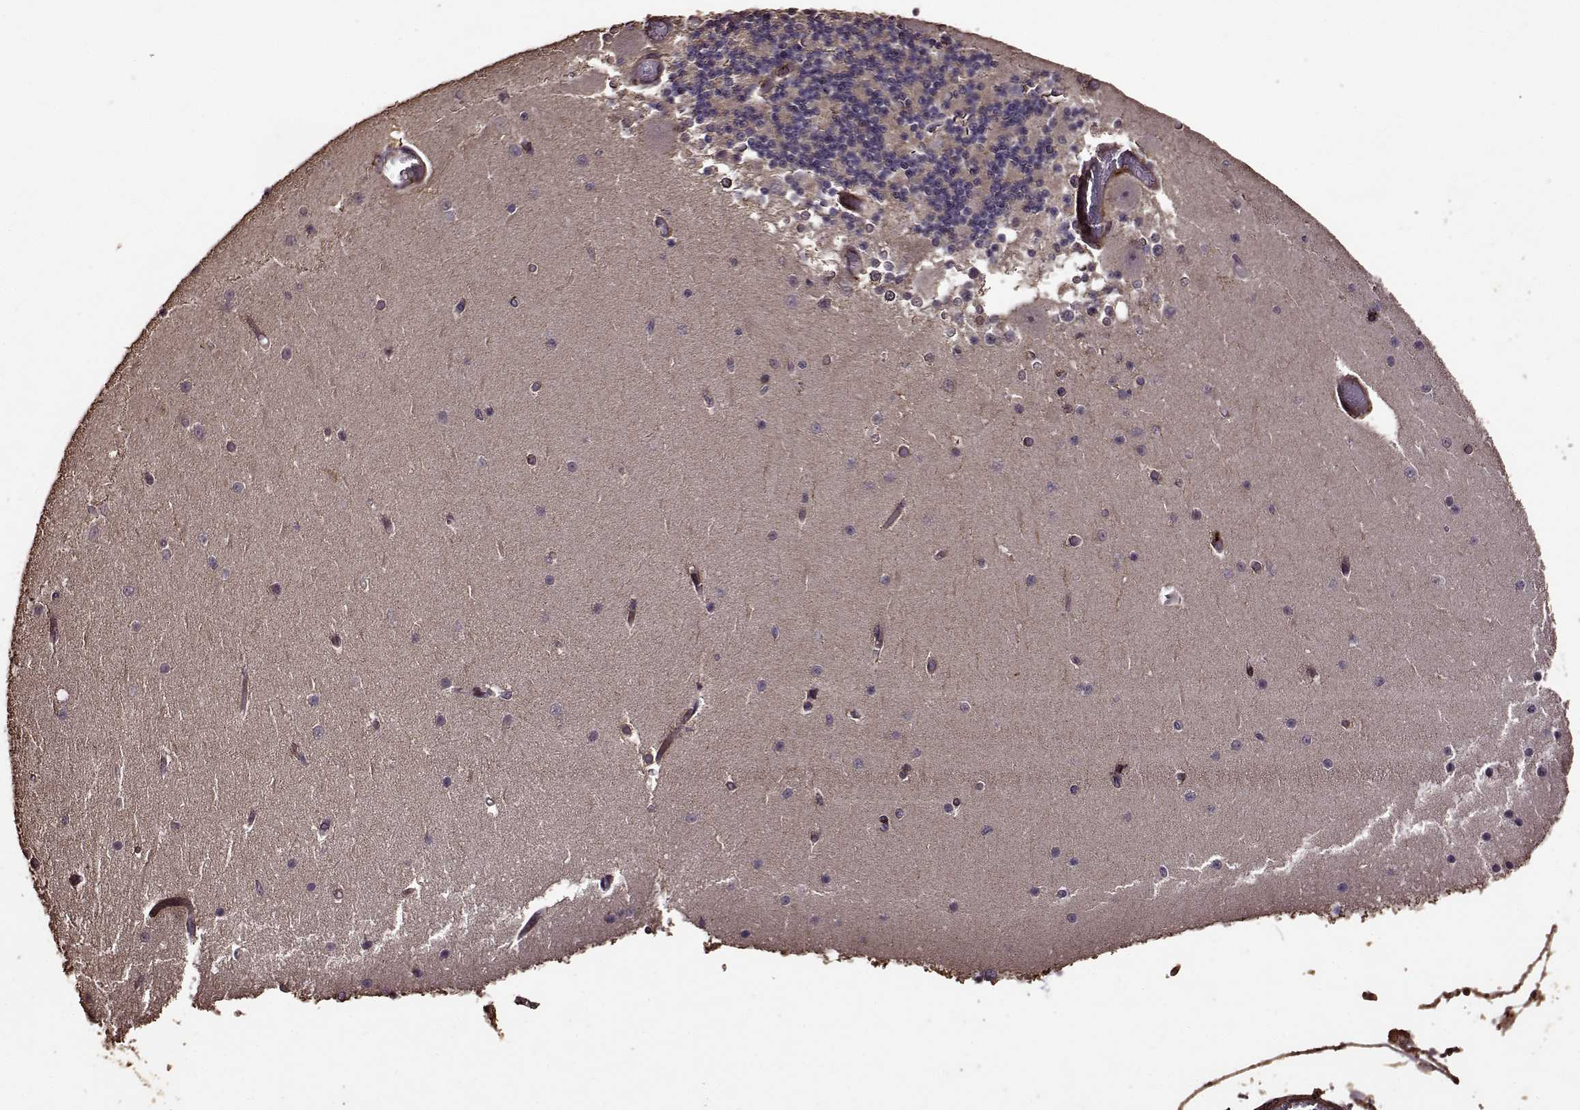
{"staining": {"intensity": "moderate", "quantity": "25%-75%", "location": "cytoplasmic/membranous"}, "tissue": "cerebellum", "cell_type": "Cells in granular layer", "image_type": "normal", "snomed": [{"axis": "morphology", "description": "Normal tissue, NOS"}, {"axis": "topography", "description": "Cerebellum"}], "caption": "Protein analysis of unremarkable cerebellum reveals moderate cytoplasmic/membranous expression in approximately 25%-75% of cells in granular layer. The protein of interest is stained brown, and the nuclei are stained in blue (DAB IHC with brightfield microscopy, high magnification).", "gene": "FBXW11", "patient": {"sex": "female", "age": 28}}